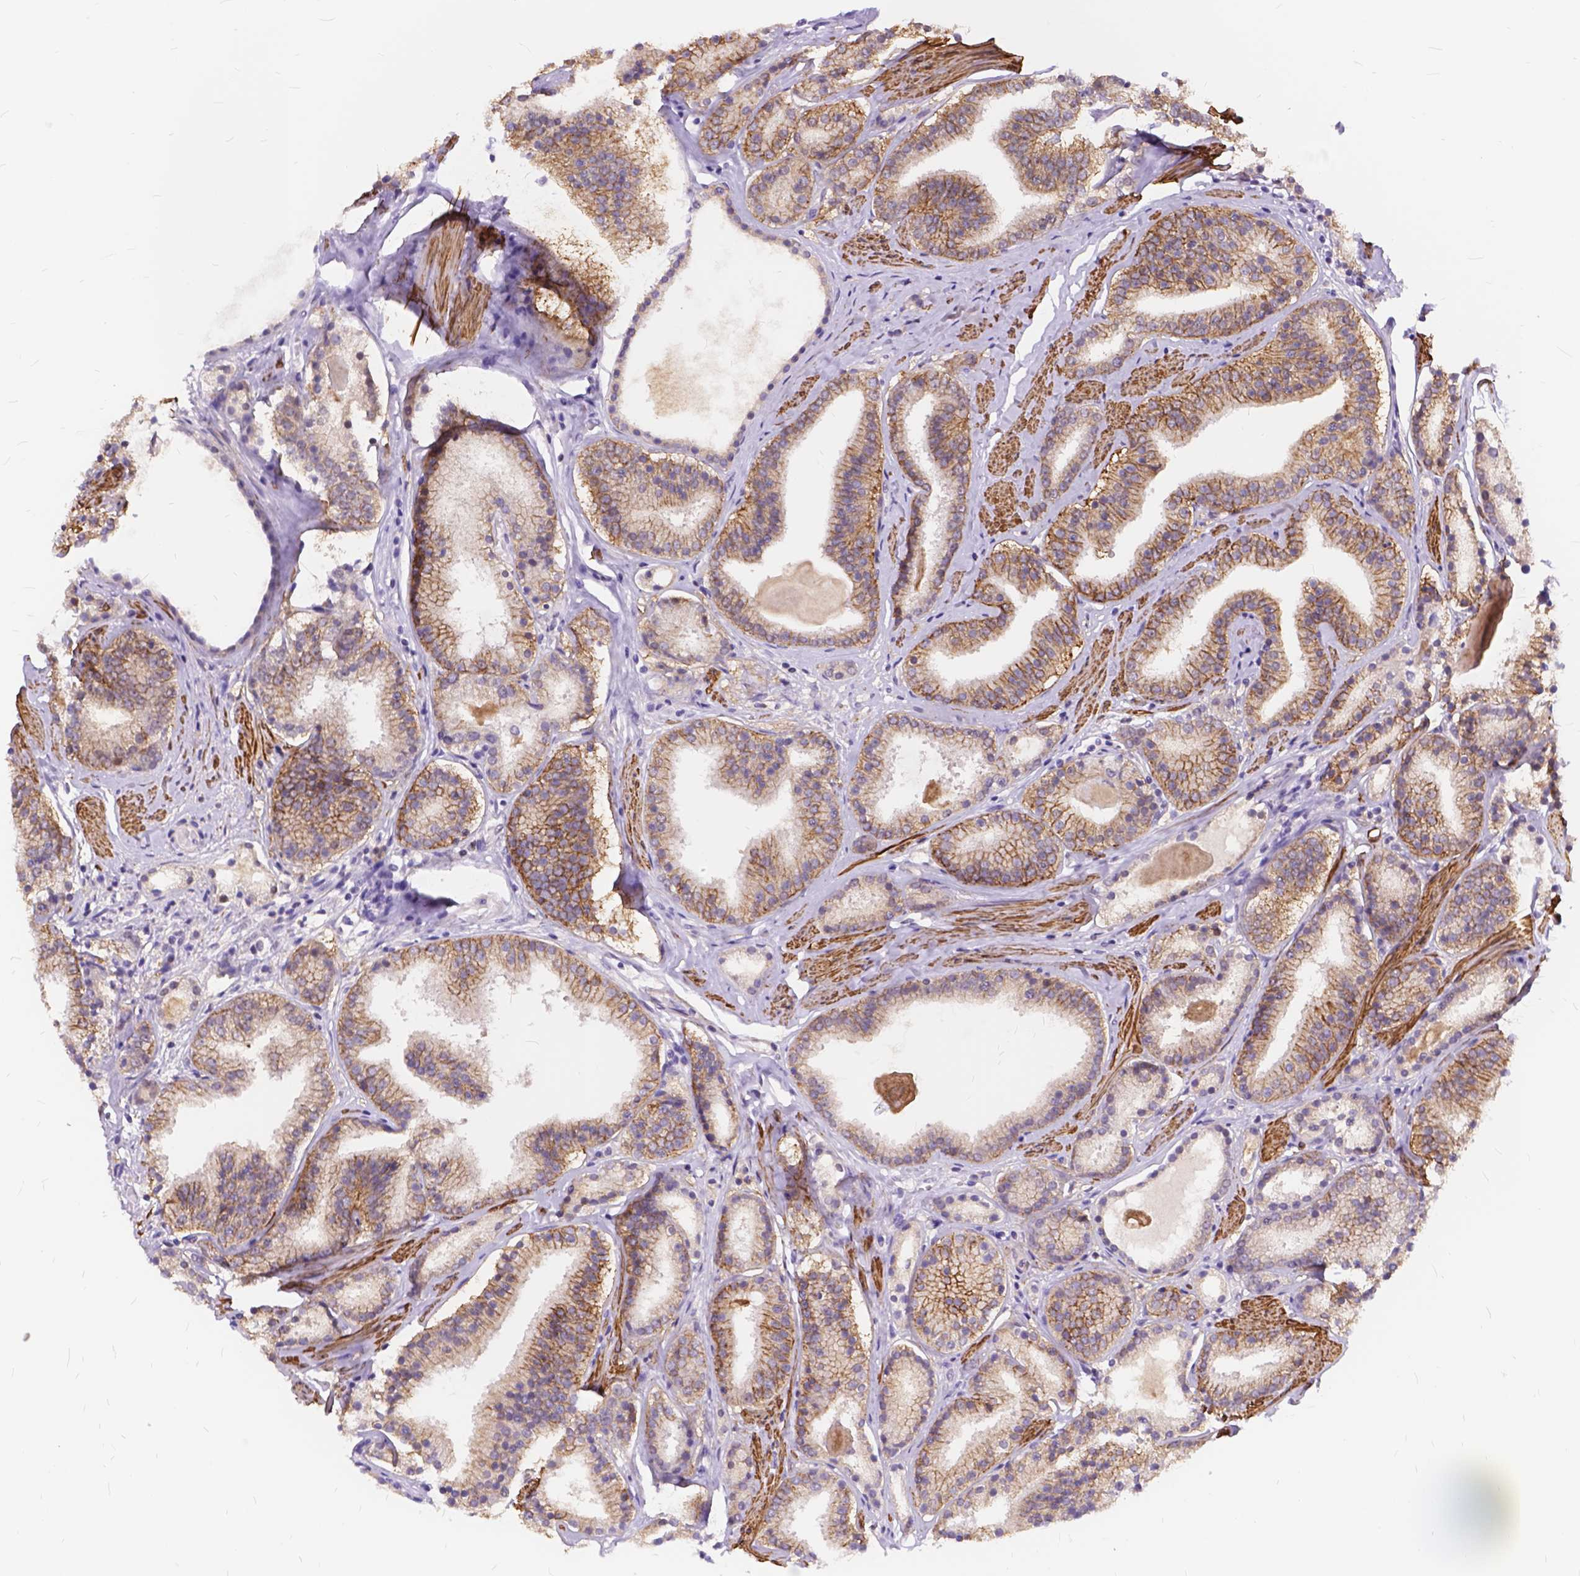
{"staining": {"intensity": "moderate", "quantity": ">75%", "location": "cytoplasmic/membranous"}, "tissue": "prostate cancer", "cell_type": "Tumor cells", "image_type": "cancer", "snomed": [{"axis": "morphology", "description": "Adenocarcinoma, High grade"}, {"axis": "topography", "description": "Prostate"}], "caption": "Protein expression analysis of prostate high-grade adenocarcinoma displays moderate cytoplasmic/membranous positivity in approximately >75% of tumor cells.", "gene": "MAN2C1", "patient": {"sex": "male", "age": 63}}